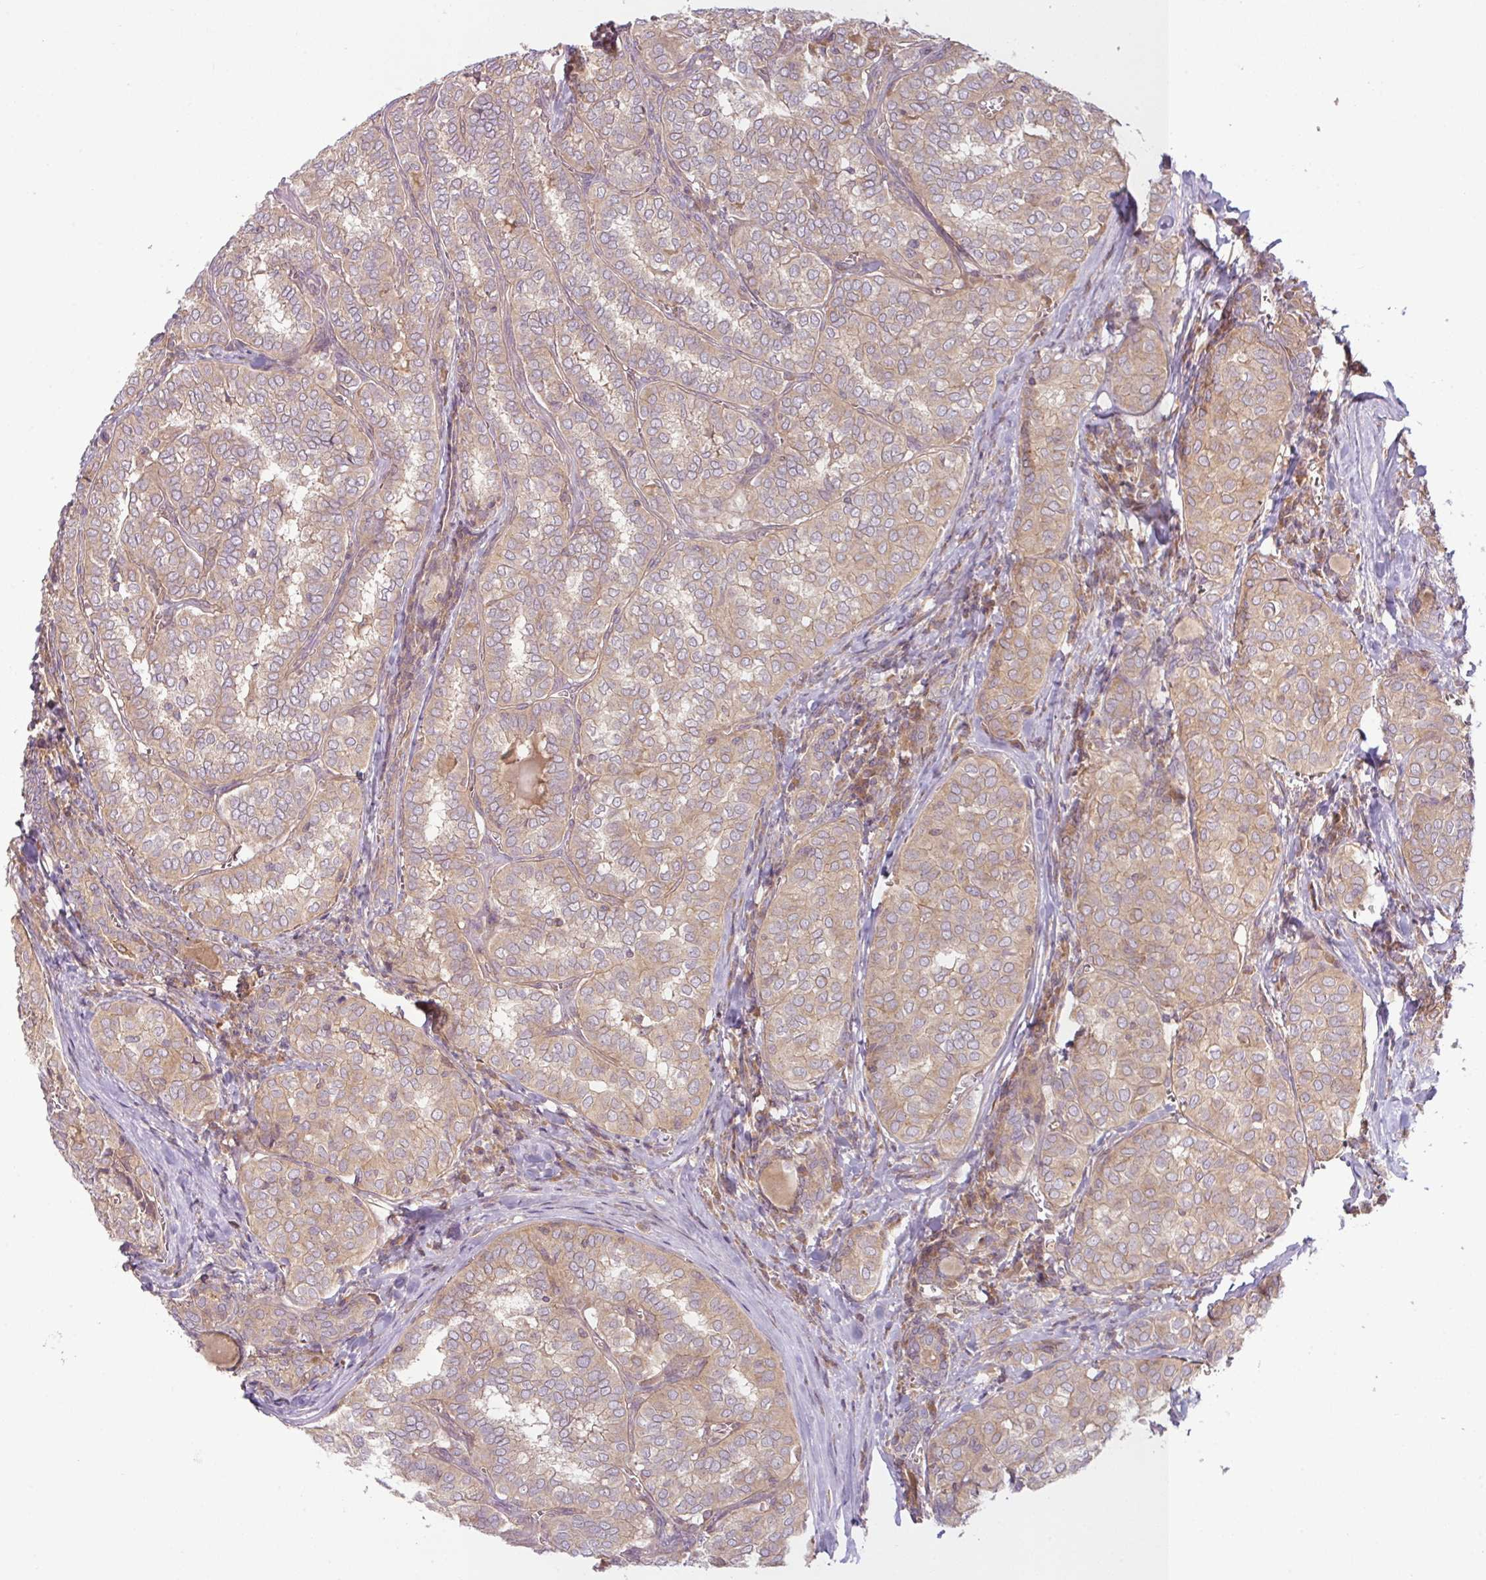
{"staining": {"intensity": "weak", "quantity": "25%-75%", "location": "cytoplasmic/membranous"}, "tissue": "thyroid cancer", "cell_type": "Tumor cells", "image_type": "cancer", "snomed": [{"axis": "morphology", "description": "Papillary adenocarcinoma, NOS"}, {"axis": "topography", "description": "Thyroid gland"}], "caption": "Thyroid cancer stained with immunohistochemistry (IHC) shows weak cytoplasmic/membranous expression in approximately 25%-75% of tumor cells.", "gene": "RNF31", "patient": {"sex": "female", "age": 30}}